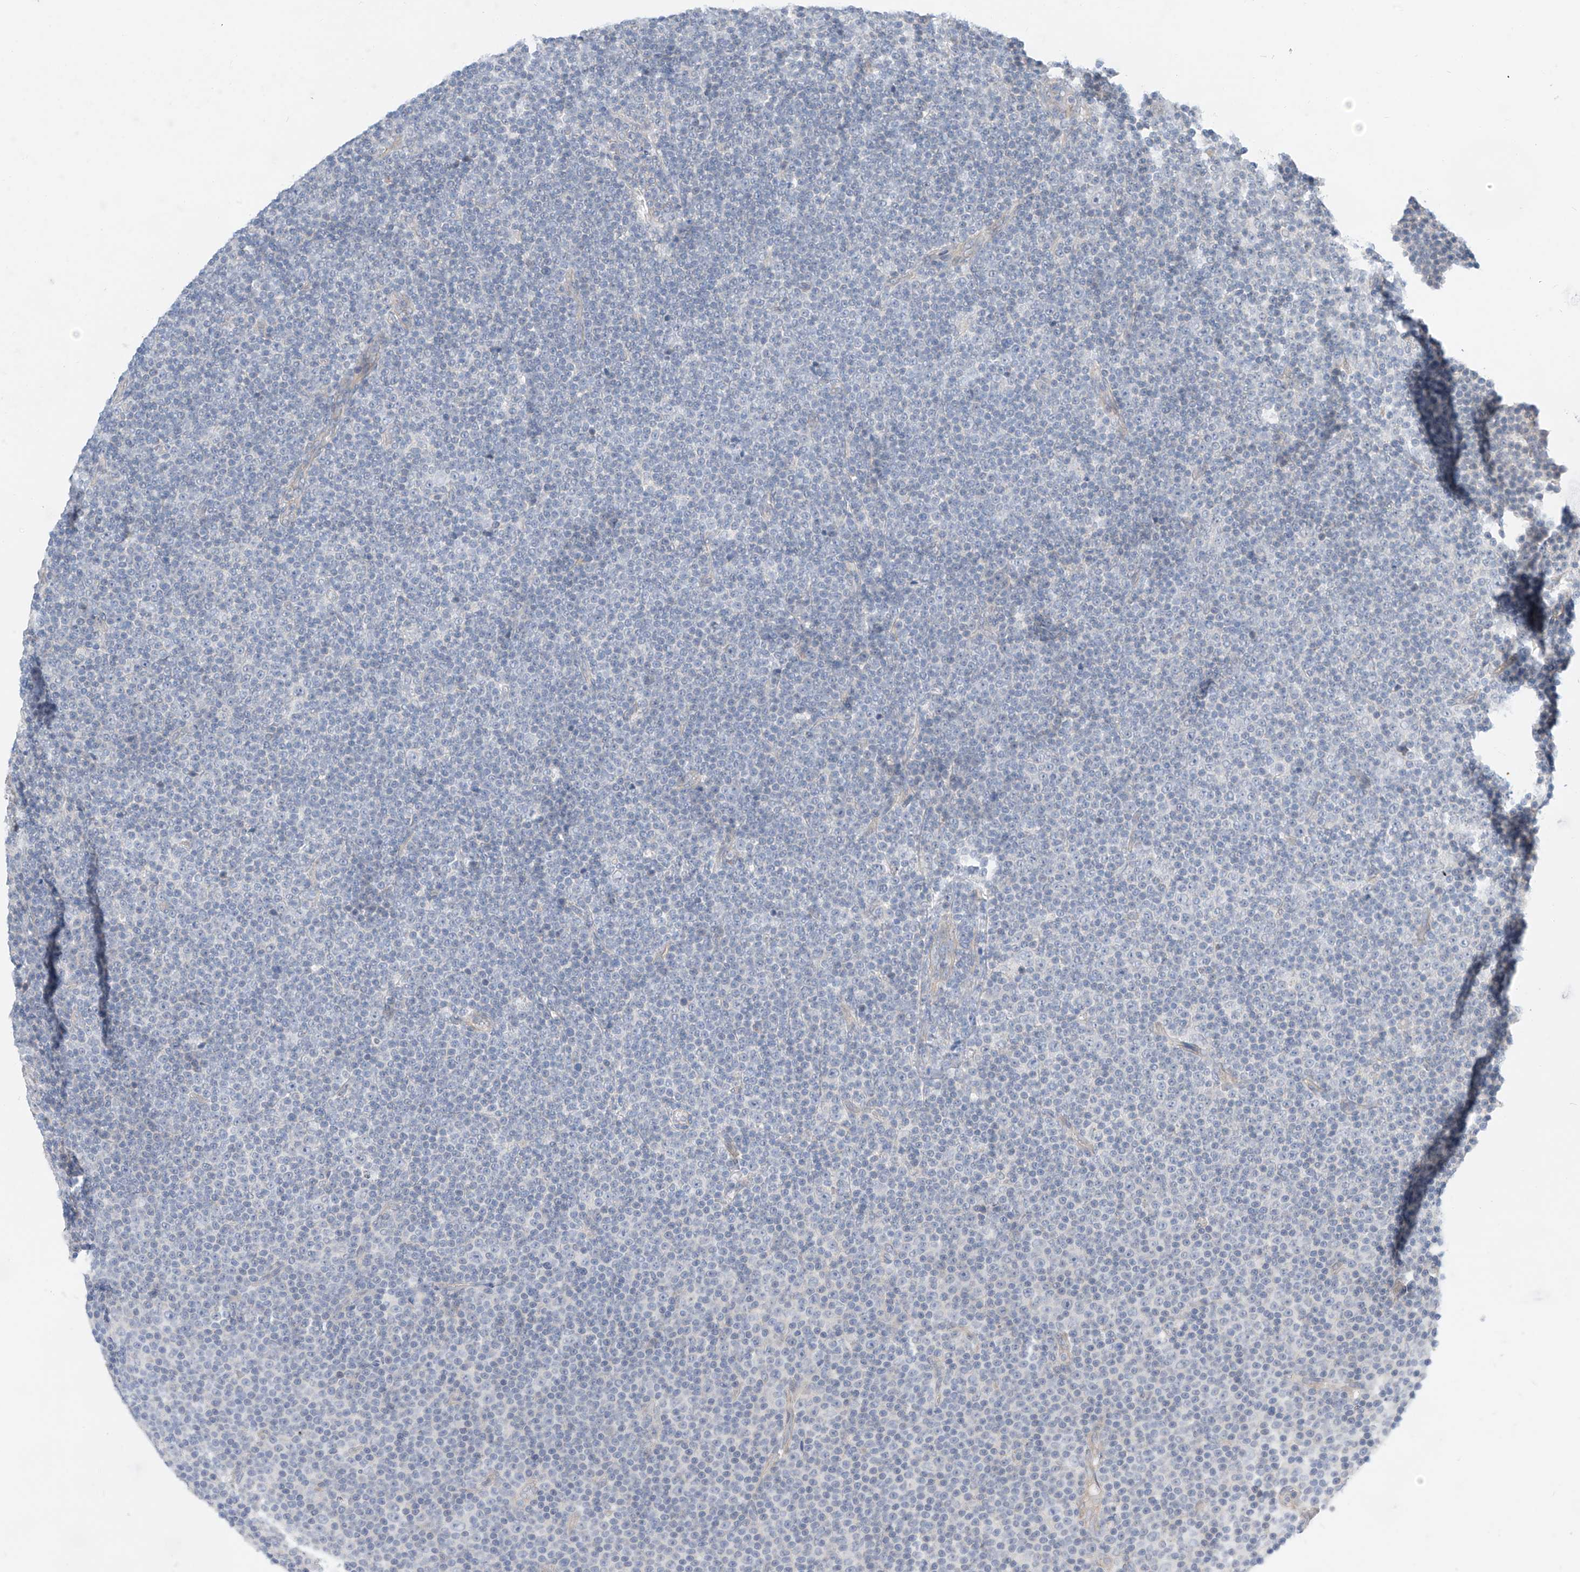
{"staining": {"intensity": "negative", "quantity": "none", "location": "none"}, "tissue": "lymphoma", "cell_type": "Tumor cells", "image_type": "cancer", "snomed": [{"axis": "morphology", "description": "Malignant lymphoma, non-Hodgkin's type, Low grade"}, {"axis": "topography", "description": "Lymph node"}], "caption": "High magnification brightfield microscopy of lymphoma stained with DAB (3,3'-diaminobenzidine) (brown) and counterstained with hematoxylin (blue): tumor cells show no significant expression.", "gene": "ABLIM2", "patient": {"sex": "female", "age": 67}}